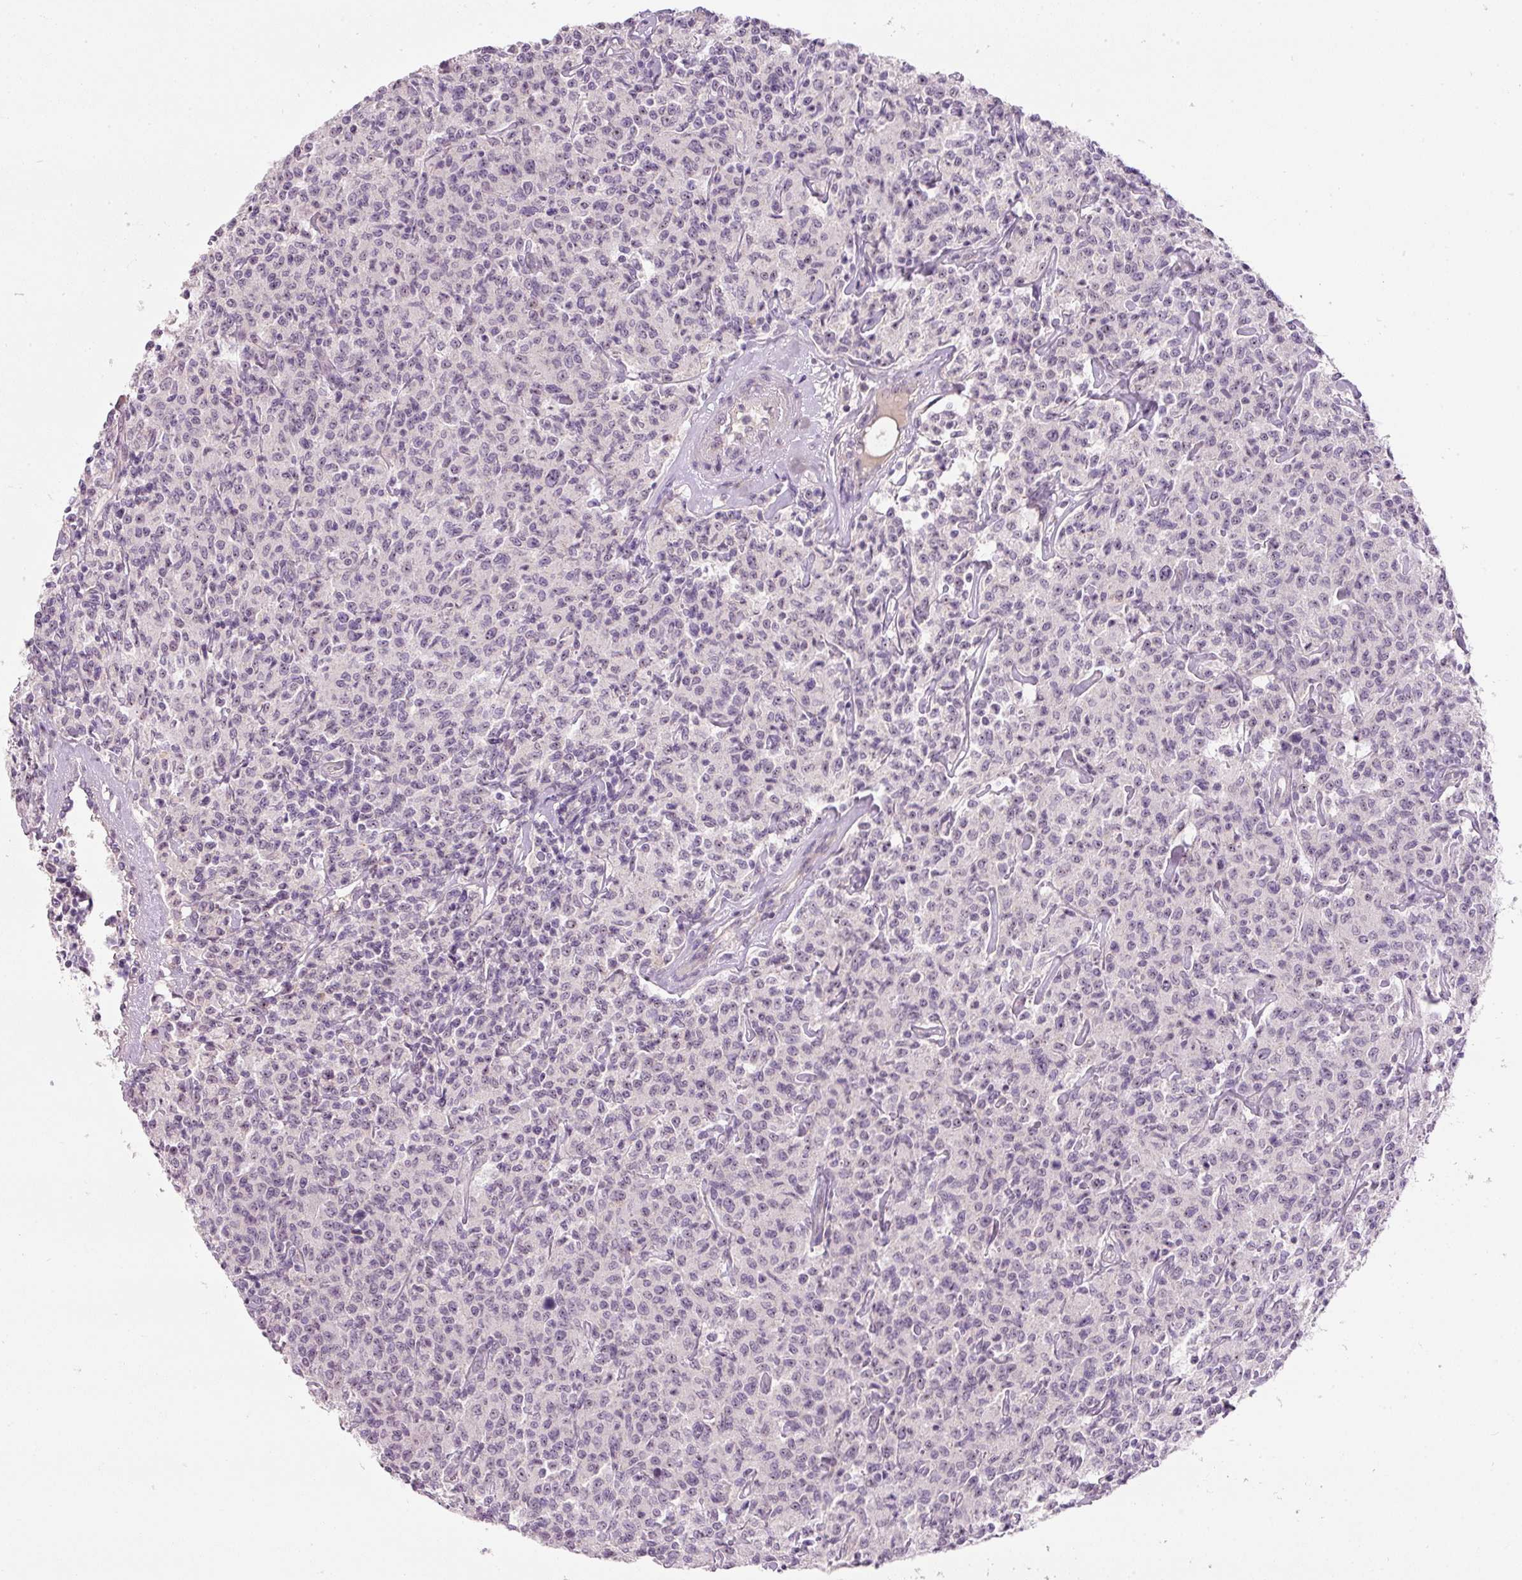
{"staining": {"intensity": "negative", "quantity": "none", "location": "none"}, "tissue": "lymphoma", "cell_type": "Tumor cells", "image_type": "cancer", "snomed": [{"axis": "morphology", "description": "Malignant lymphoma, non-Hodgkin's type, Low grade"}, {"axis": "topography", "description": "Small intestine"}], "caption": "The immunohistochemistry photomicrograph has no significant positivity in tumor cells of lymphoma tissue.", "gene": "TMEM37", "patient": {"sex": "female", "age": 59}}